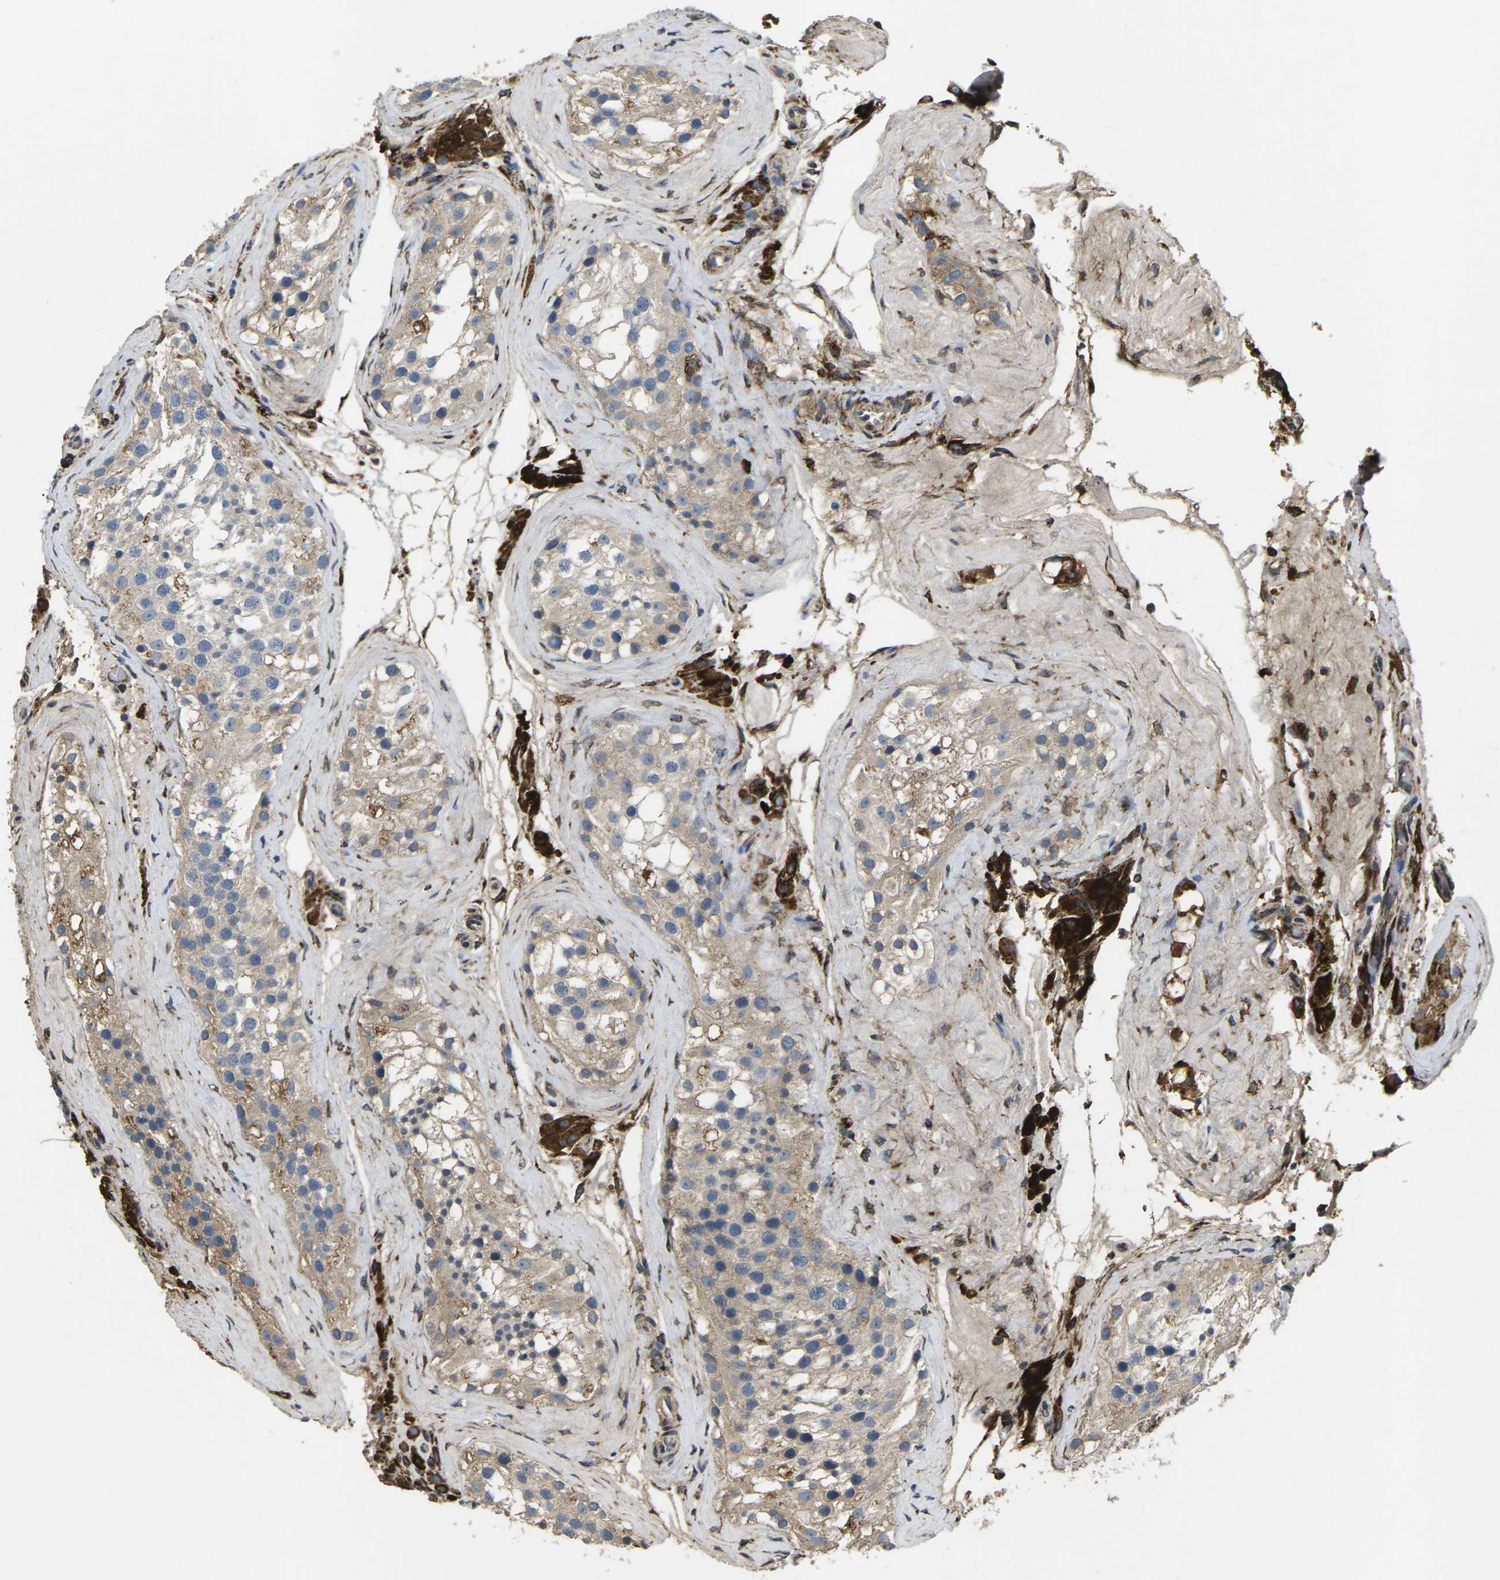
{"staining": {"intensity": "weak", "quantity": "25%-75%", "location": "cytoplasmic/membranous"}, "tissue": "testis", "cell_type": "Cells in seminiferous ducts", "image_type": "normal", "snomed": [{"axis": "morphology", "description": "Normal tissue, NOS"}, {"axis": "morphology", "description": "Seminoma, NOS"}, {"axis": "topography", "description": "Testis"}], "caption": "The image displays immunohistochemical staining of benign testis. There is weak cytoplasmic/membranous positivity is appreciated in approximately 25%-75% of cells in seminiferous ducts.", "gene": "PDZD8", "patient": {"sex": "male", "age": 71}}